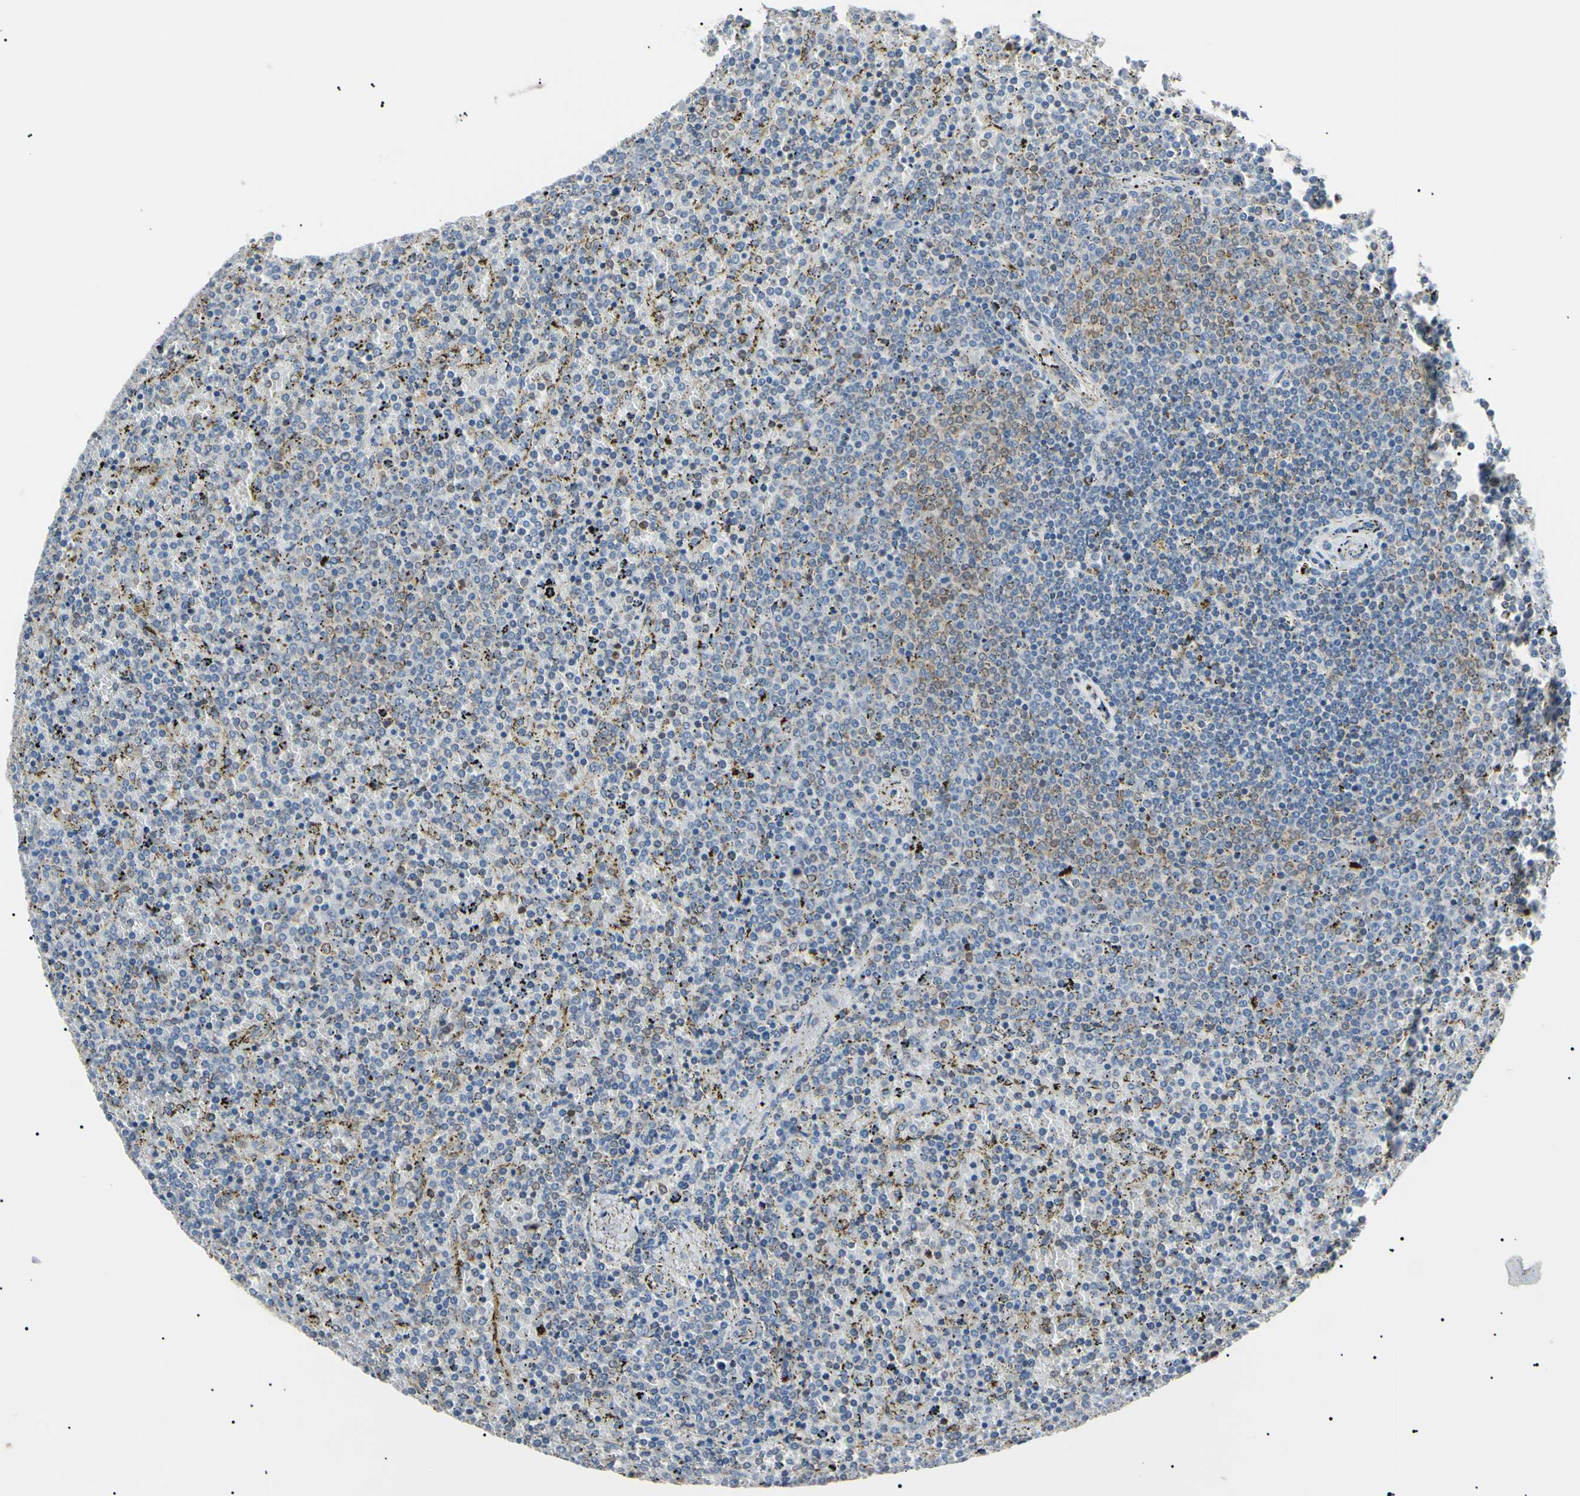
{"staining": {"intensity": "weak", "quantity": "25%-75%", "location": "cytoplasmic/membranous"}, "tissue": "lymphoma", "cell_type": "Tumor cells", "image_type": "cancer", "snomed": [{"axis": "morphology", "description": "Malignant lymphoma, non-Hodgkin's type, Low grade"}, {"axis": "topography", "description": "Spleen"}], "caption": "Protein staining of lymphoma tissue reveals weak cytoplasmic/membranous expression in approximately 25%-75% of tumor cells.", "gene": "VAPA", "patient": {"sex": "female", "age": 77}}